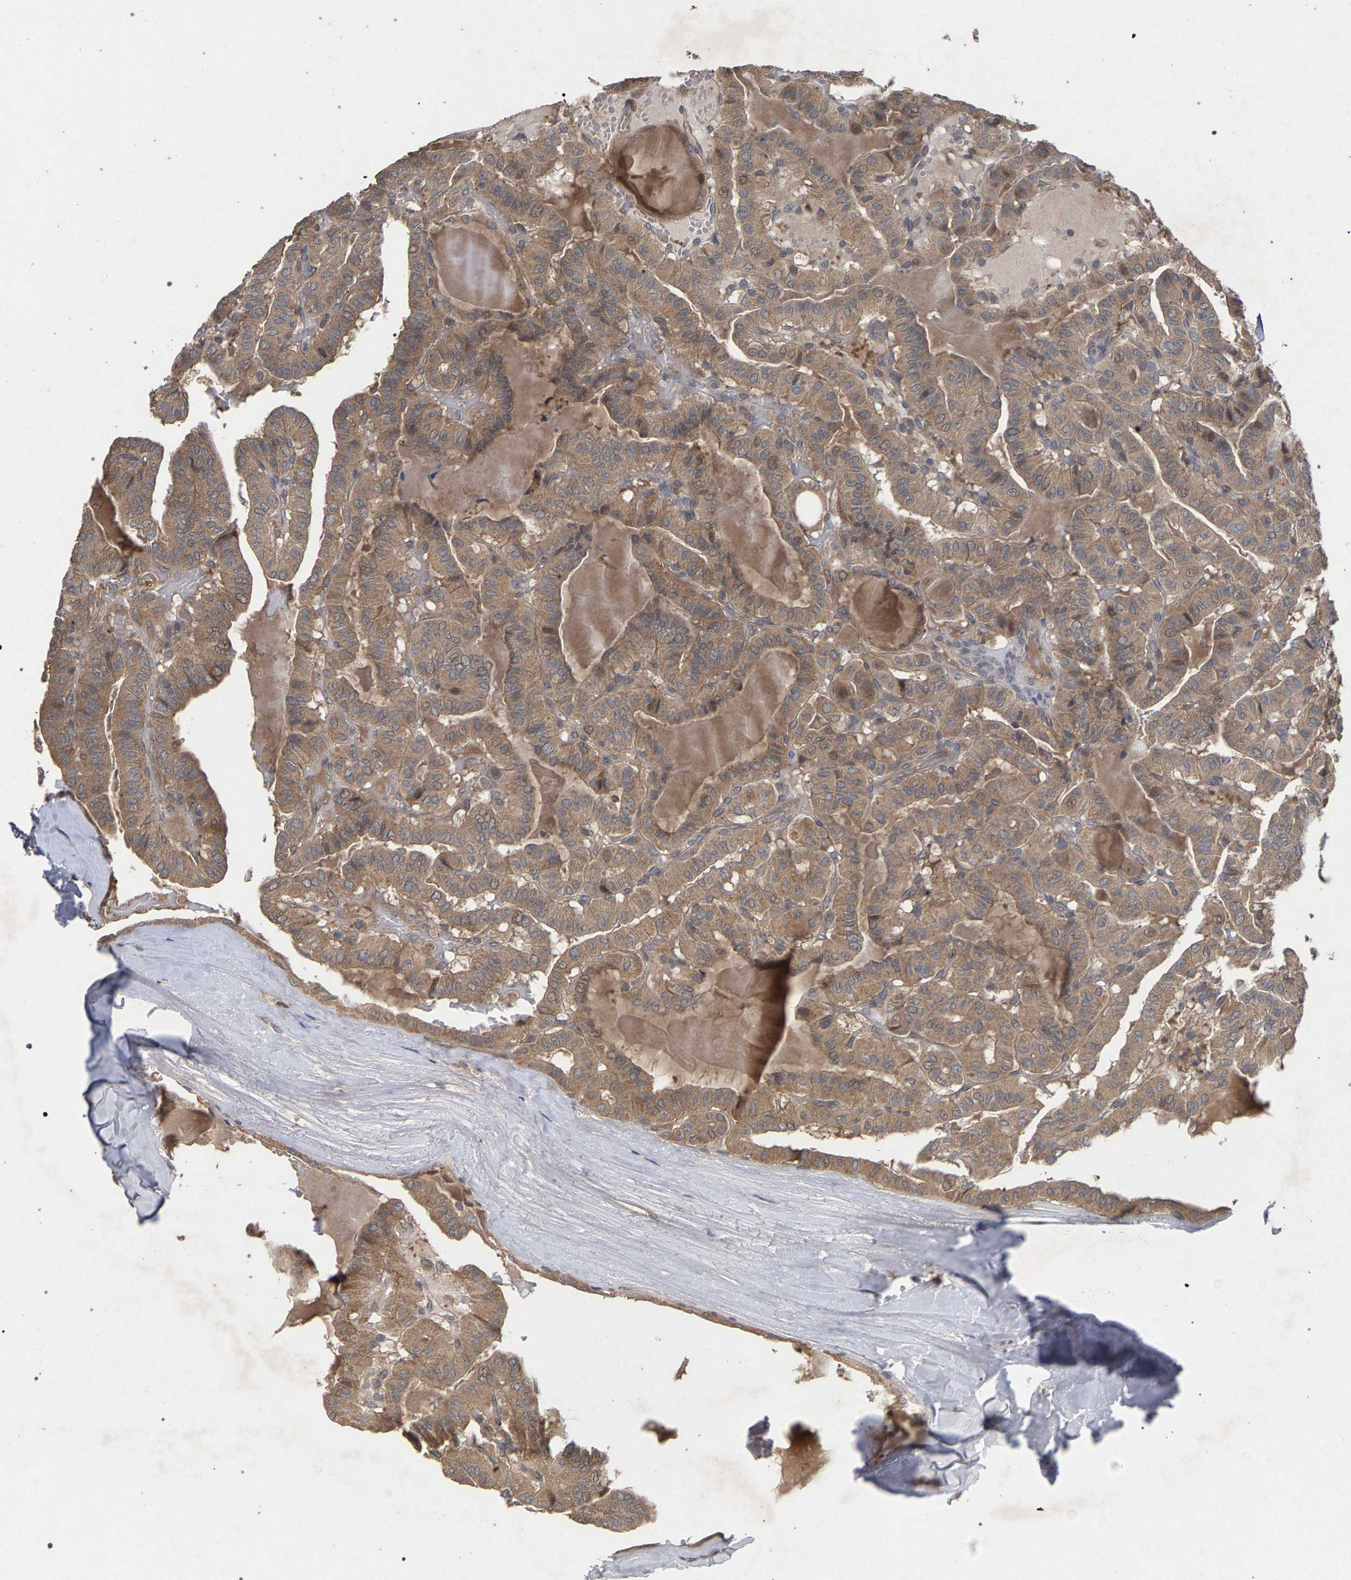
{"staining": {"intensity": "moderate", "quantity": ">75%", "location": "cytoplasmic/membranous"}, "tissue": "thyroid cancer", "cell_type": "Tumor cells", "image_type": "cancer", "snomed": [{"axis": "morphology", "description": "Papillary adenocarcinoma, NOS"}, {"axis": "topography", "description": "Thyroid gland"}], "caption": "Human thyroid papillary adenocarcinoma stained with a brown dye shows moderate cytoplasmic/membranous positive expression in about >75% of tumor cells.", "gene": "SLC4A4", "patient": {"sex": "male", "age": 77}}